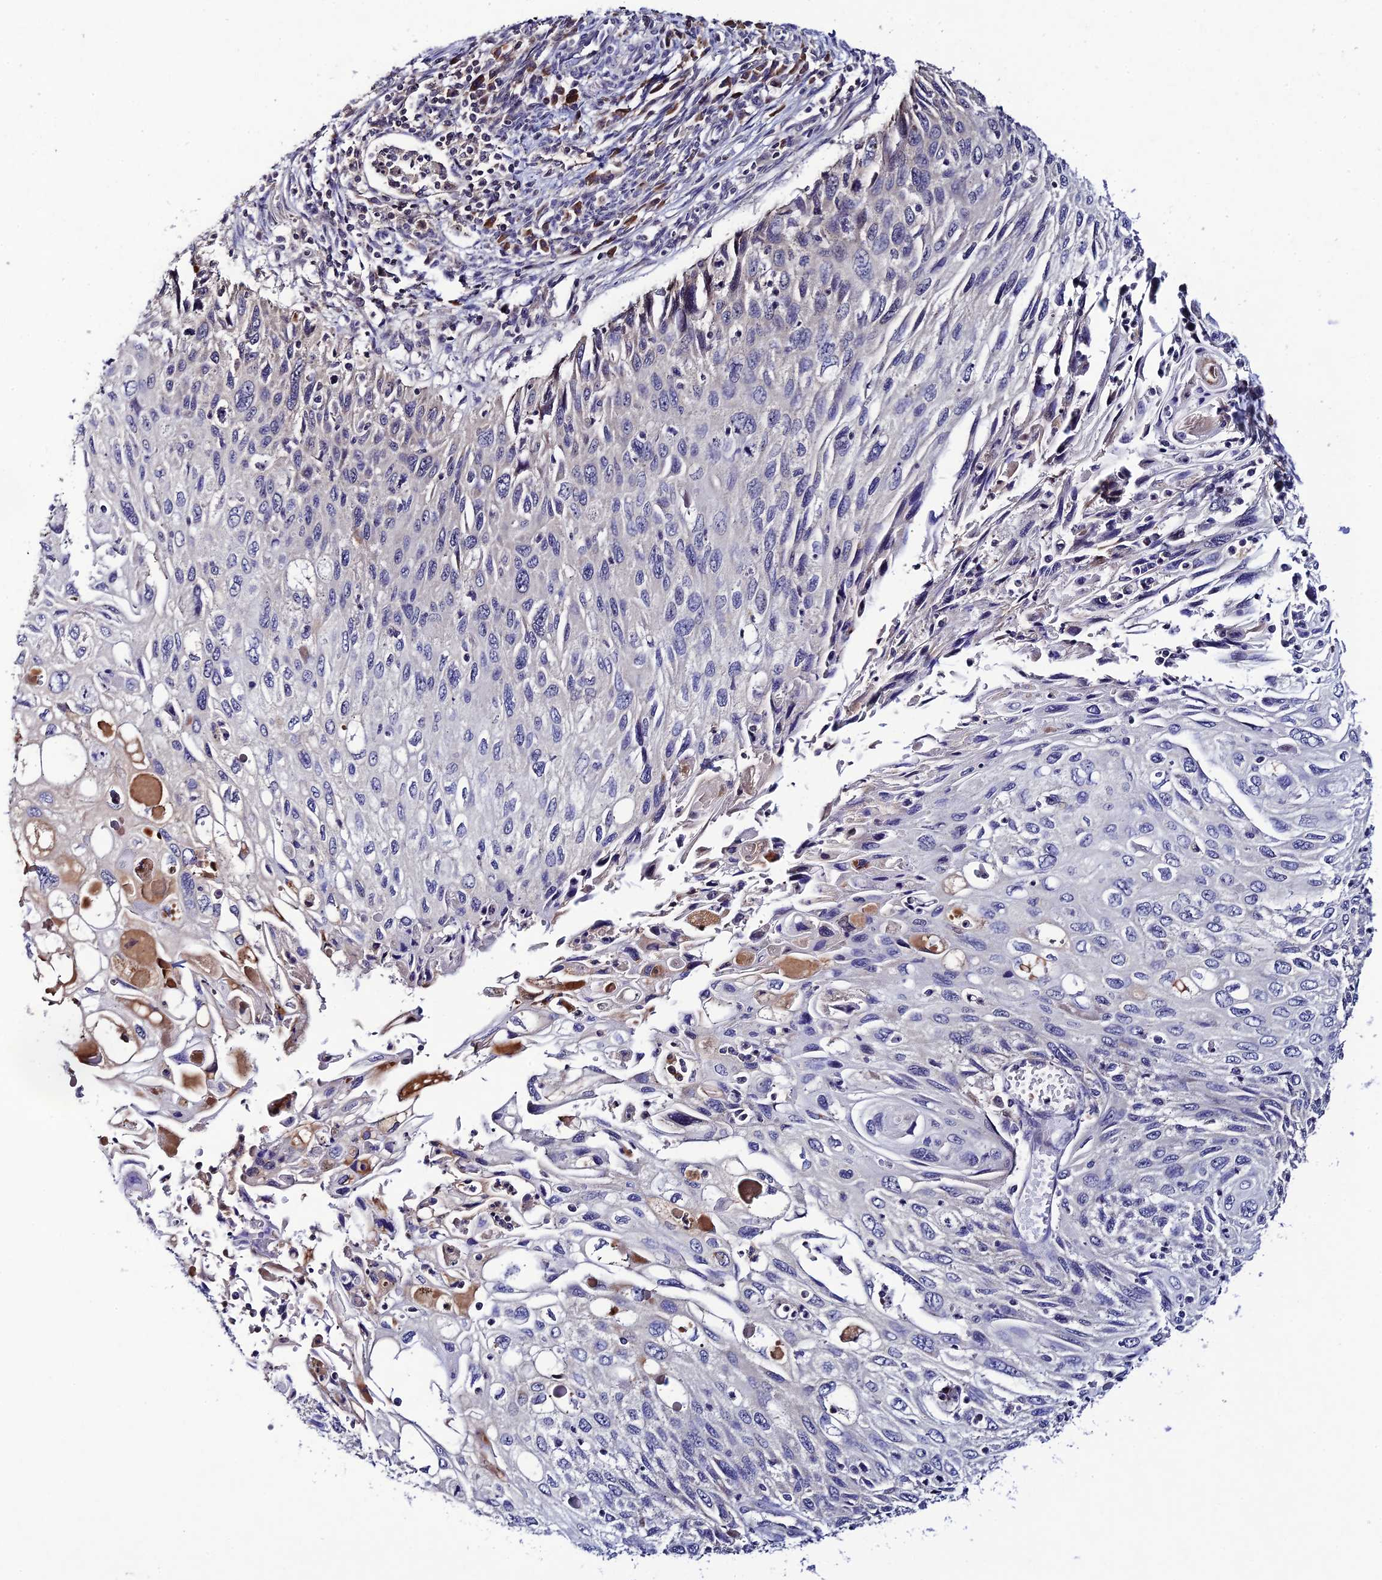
{"staining": {"intensity": "negative", "quantity": "none", "location": "none"}, "tissue": "cervical cancer", "cell_type": "Tumor cells", "image_type": "cancer", "snomed": [{"axis": "morphology", "description": "Squamous cell carcinoma, NOS"}, {"axis": "topography", "description": "Cervix"}], "caption": "Immunohistochemistry histopathology image of neoplastic tissue: cervical cancer stained with DAB (3,3'-diaminobenzidine) exhibits no significant protein positivity in tumor cells. (DAB immunohistochemistry with hematoxylin counter stain).", "gene": "CHST5", "patient": {"sex": "female", "age": 70}}